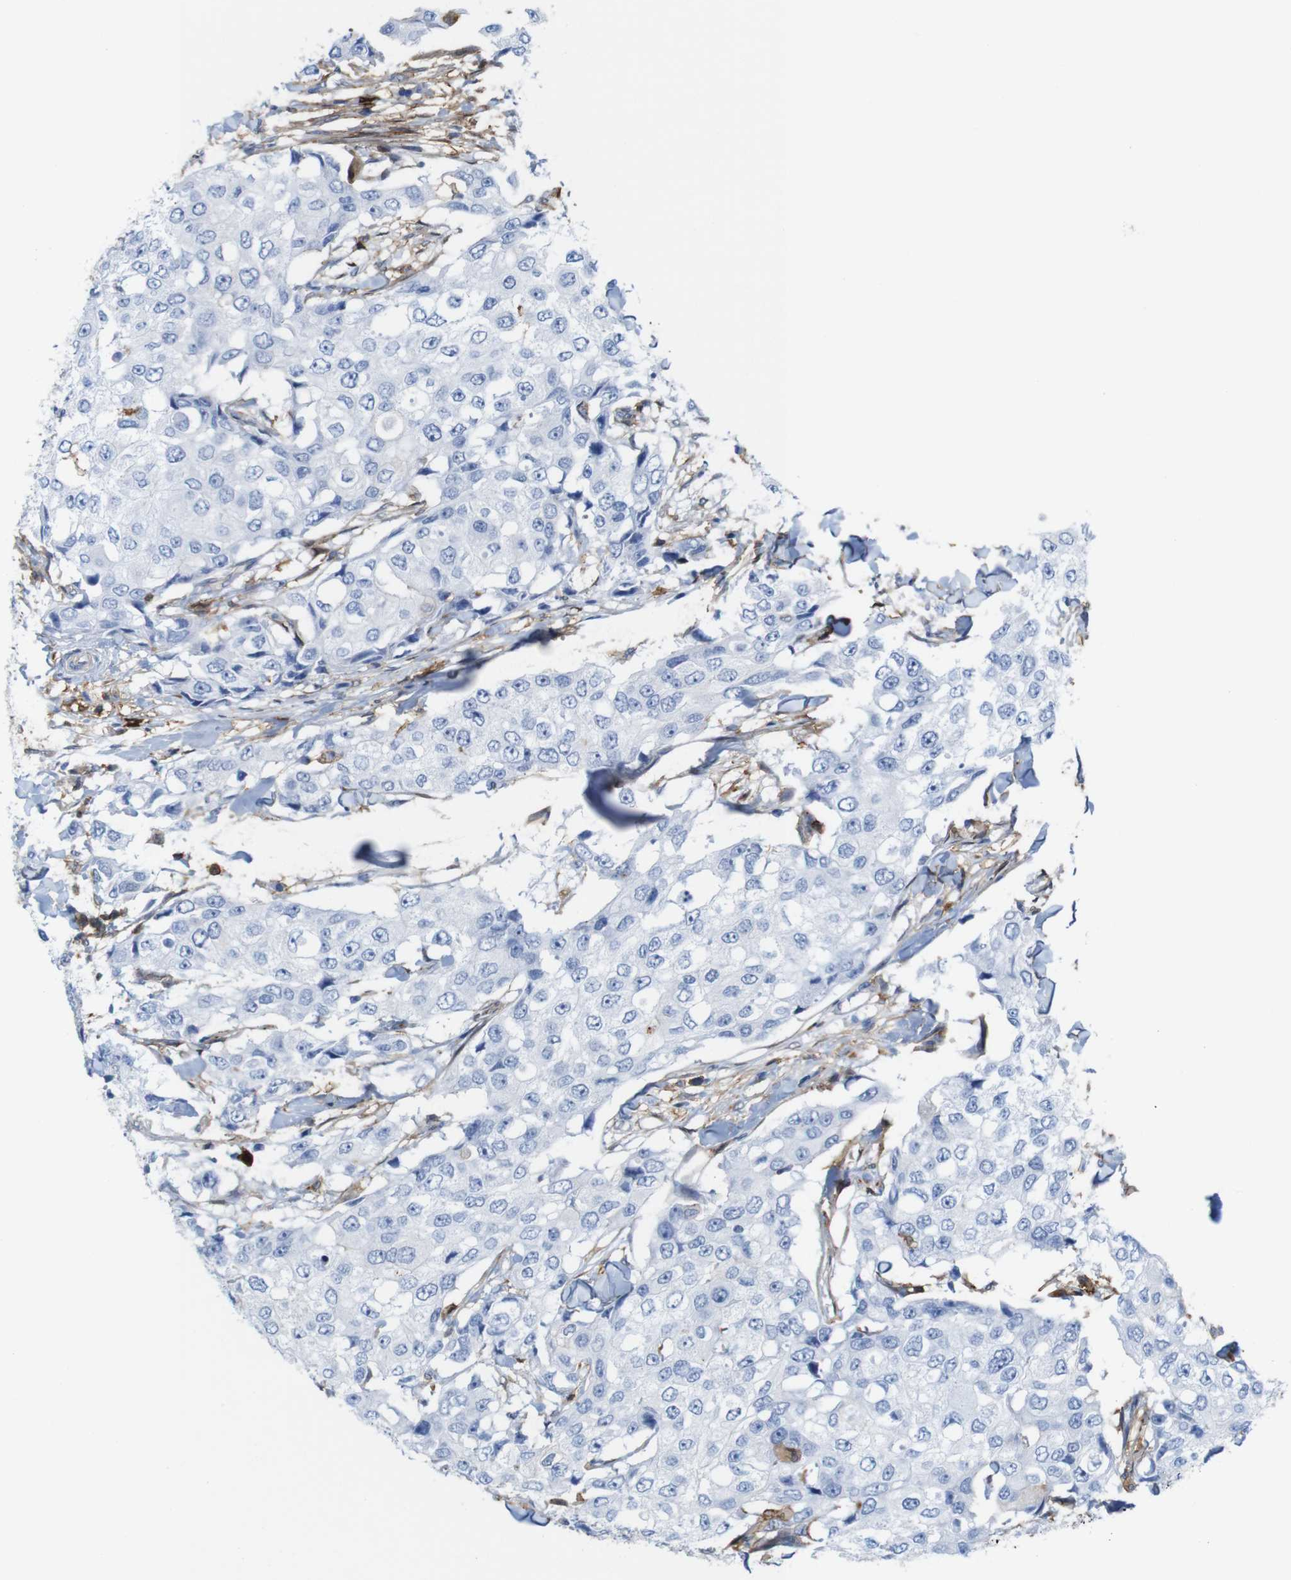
{"staining": {"intensity": "negative", "quantity": "none", "location": "none"}, "tissue": "breast cancer", "cell_type": "Tumor cells", "image_type": "cancer", "snomed": [{"axis": "morphology", "description": "Duct carcinoma"}, {"axis": "topography", "description": "Breast"}], "caption": "Histopathology image shows no significant protein staining in tumor cells of breast cancer.", "gene": "ANXA1", "patient": {"sex": "female", "age": 27}}